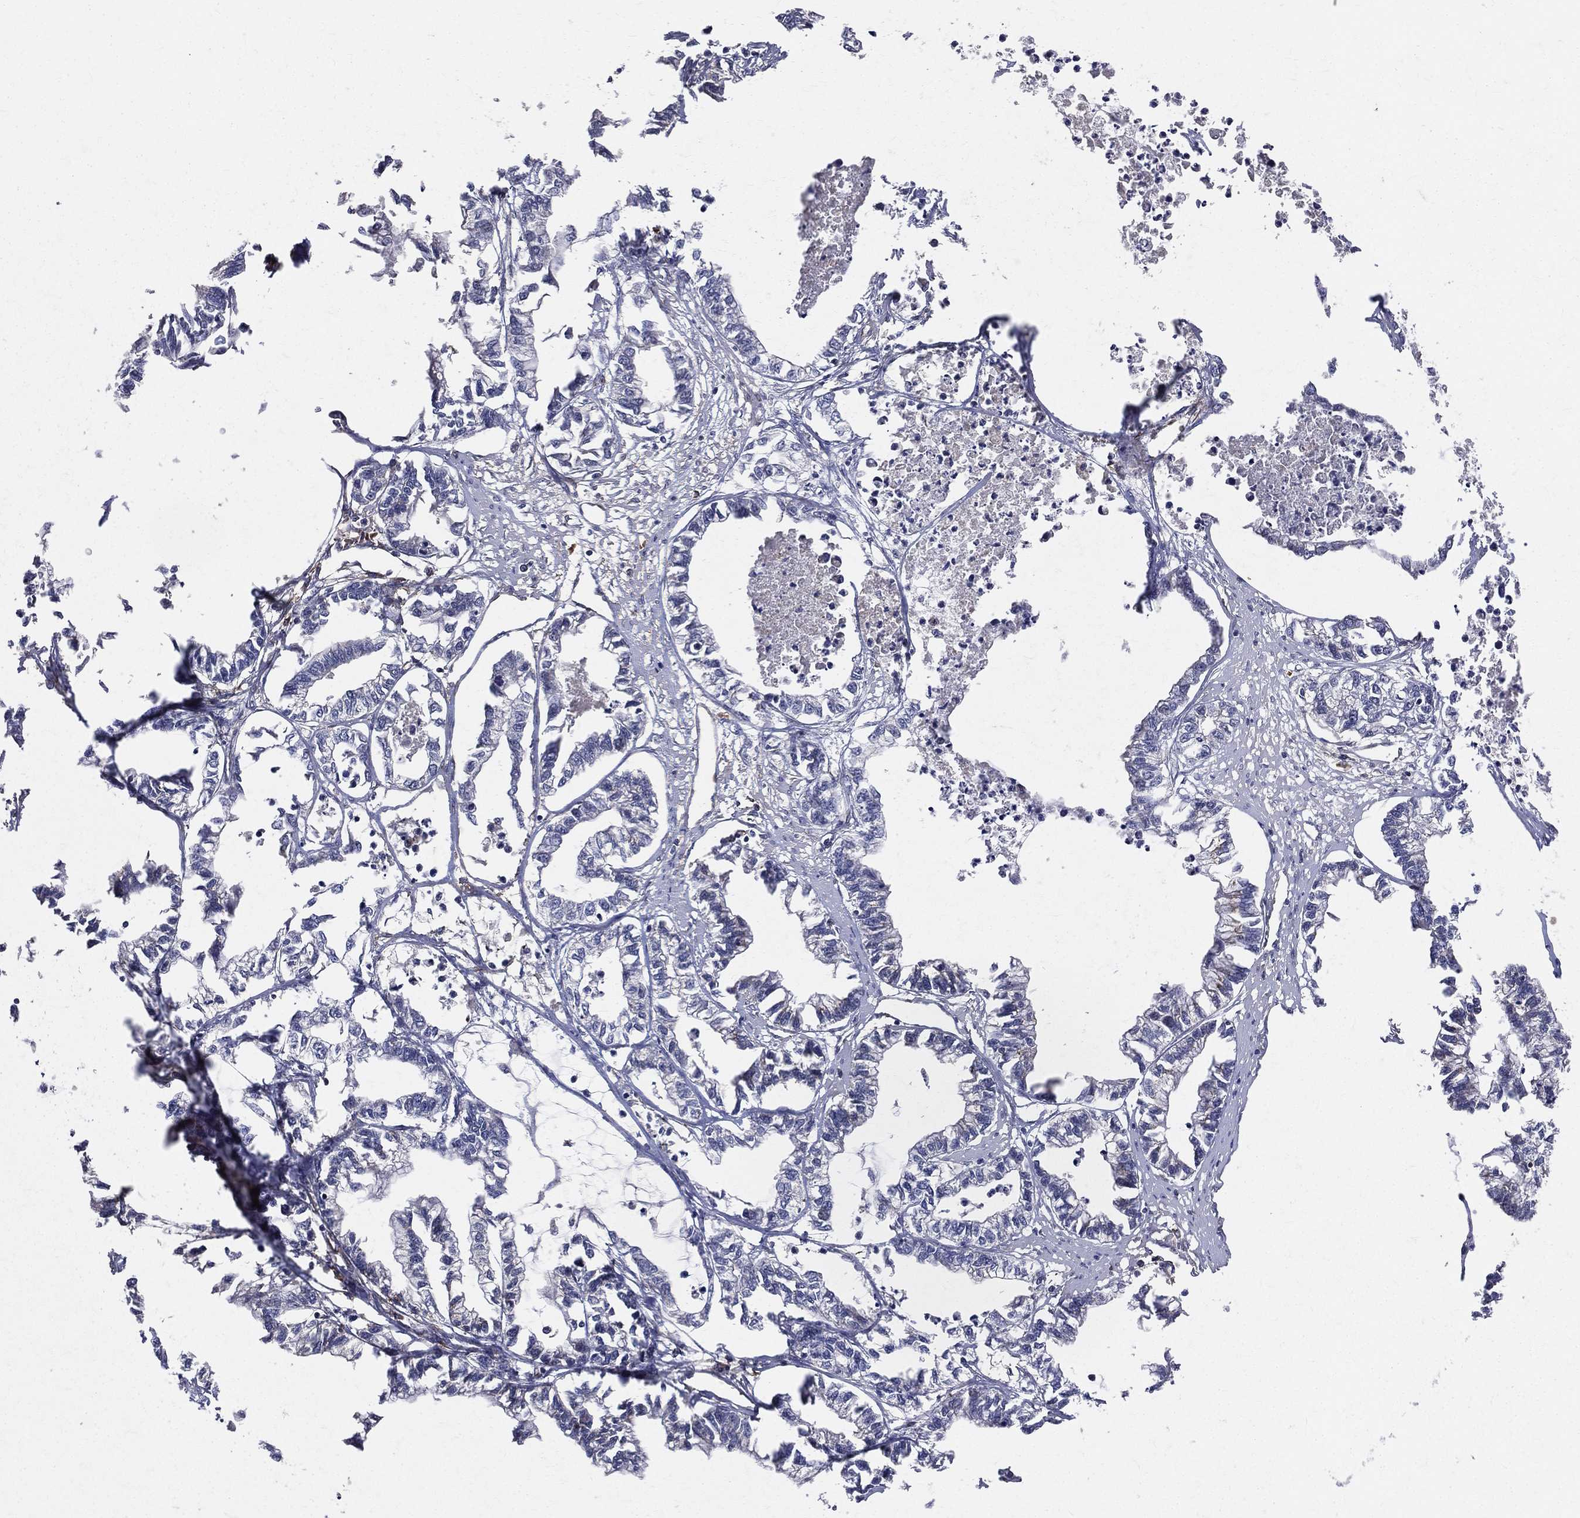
{"staining": {"intensity": "moderate", "quantity": "<25%", "location": "cytoplasmic/membranous"}, "tissue": "stomach cancer", "cell_type": "Tumor cells", "image_type": "cancer", "snomed": [{"axis": "morphology", "description": "Adenocarcinoma, NOS"}, {"axis": "topography", "description": "Stomach"}], "caption": "Human stomach adenocarcinoma stained with a brown dye exhibits moderate cytoplasmic/membranous positive positivity in about <25% of tumor cells.", "gene": "ENTPD1", "patient": {"sex": "male", "age": 83}}